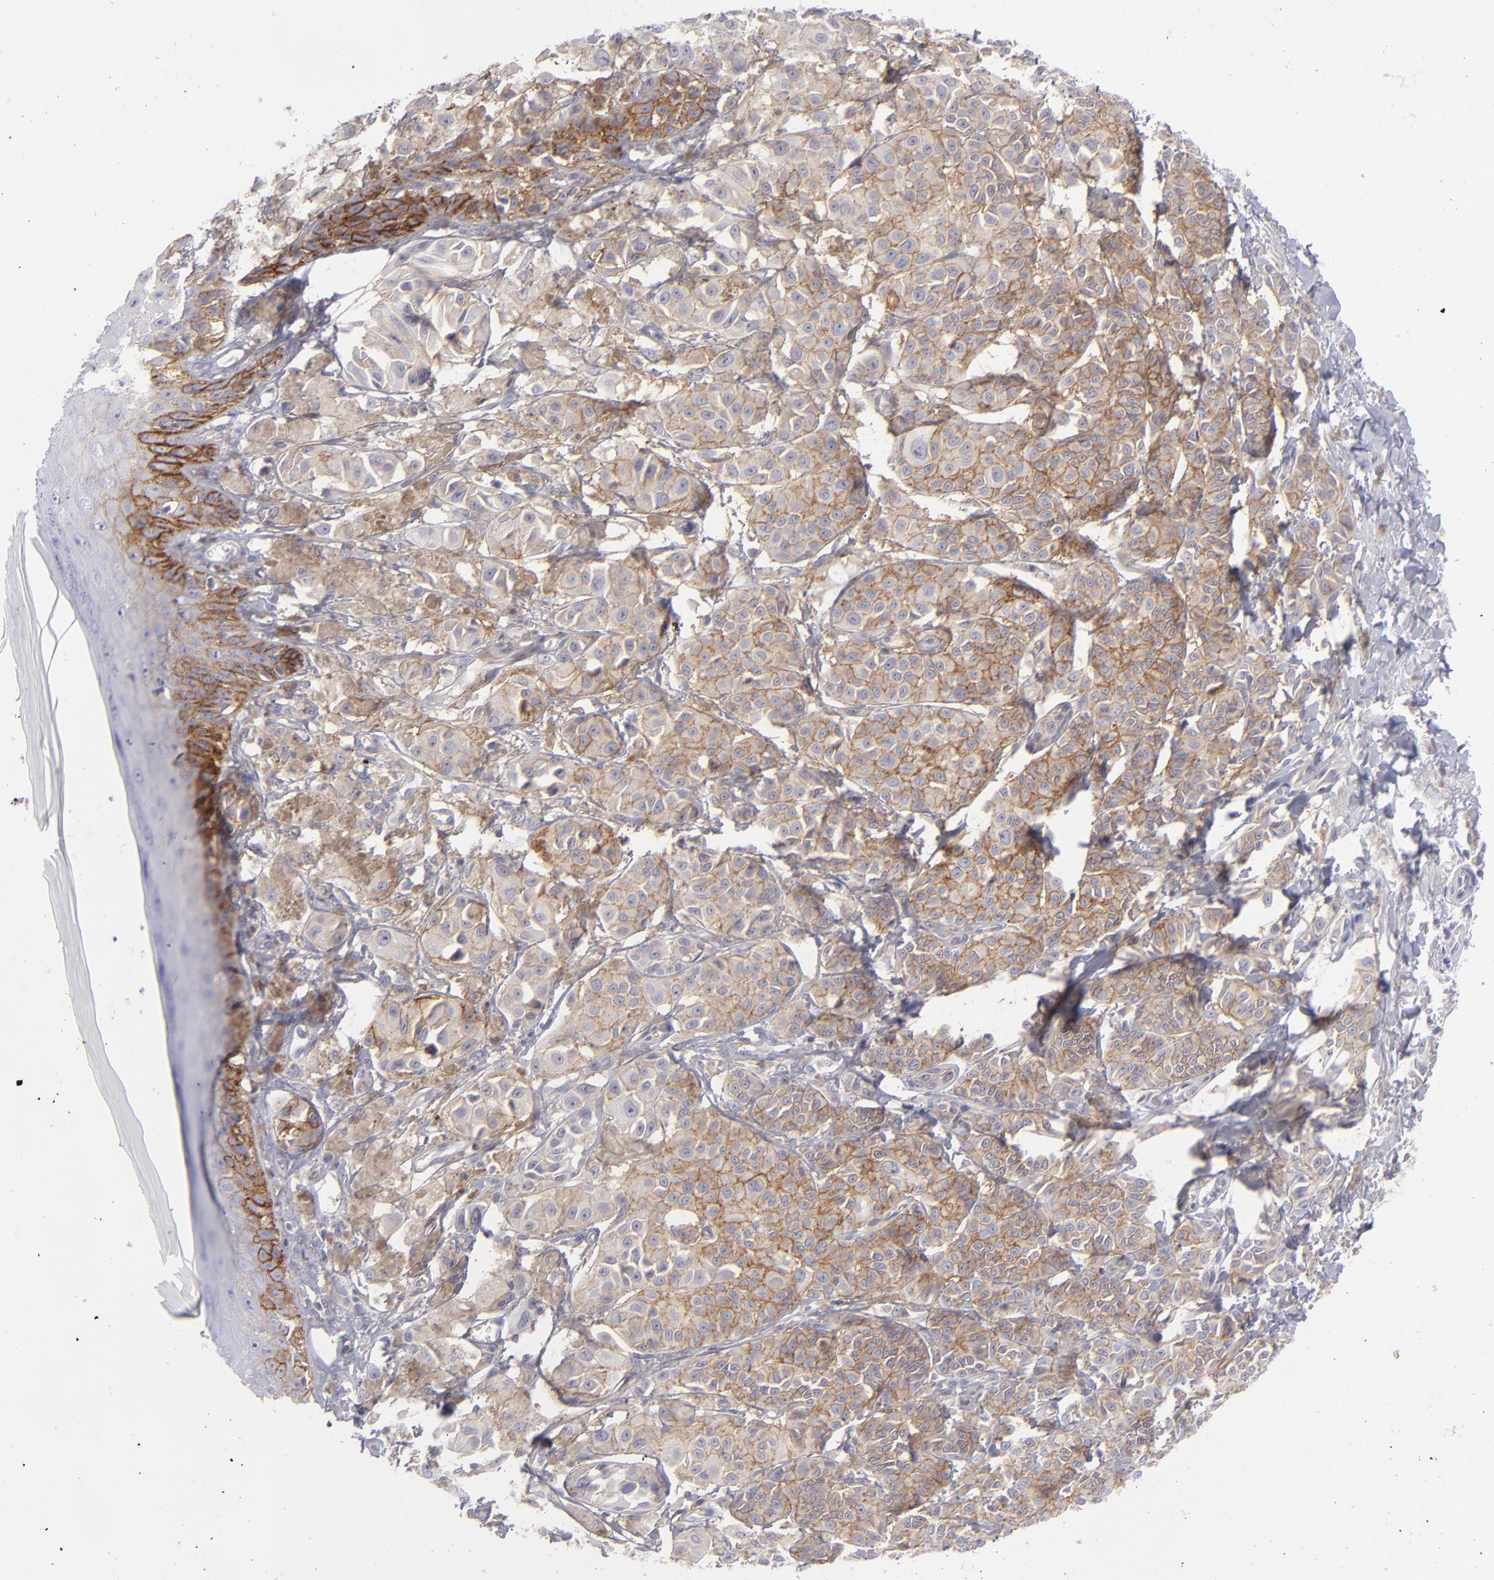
{"staining": {"intensity": "moderate", "quantity": ">75%", "location": "cytoplasmic/membranous"}, "tissue": "melanoma", "cell_type": "Tumor cells", "image_type": "cancer", "snomed": [{"axis": "morphology", "description": "Malignant melanoma, NOS"}, {"axis": "topography", "description": "Skin"}], "caption": "Malignant melanoma was stained to show a protein in brown. There is medium levels of moderate cytoplasmic/membranous expression in approximately >75% of tumor cells. (DAB = brown stain, brightfield microscopy at high magnification).", "gene": "BSG", "patient": {"sex": "male", "age": 76}}